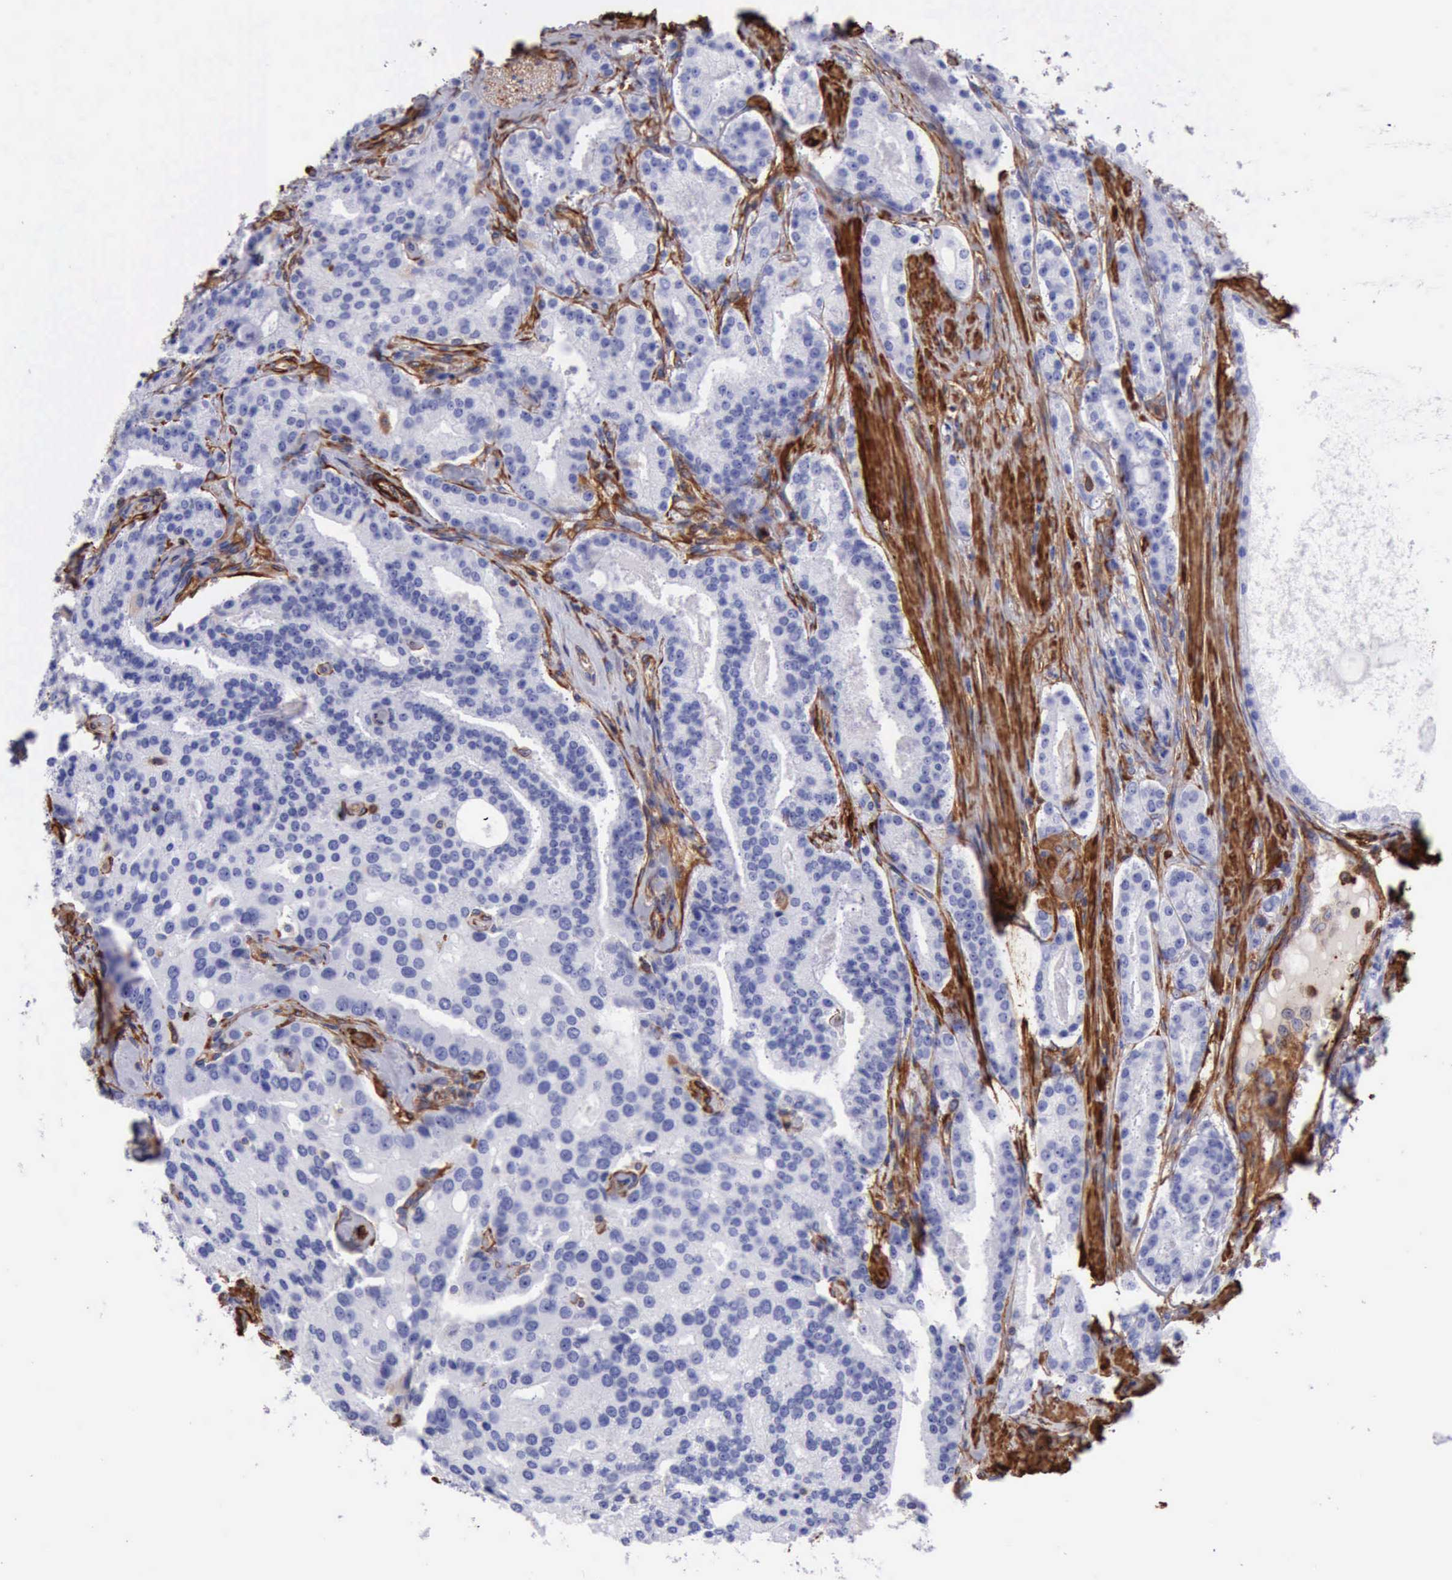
{"staining": {"intensity": "negative", "quantity": "none", "location": "none"}, "tissue": "prostate cancer", "cell_type": "Tumor cells", "image_type": "cancer", "snomed": [{"axis": "morphology", "description": "Adenocarcinoma, Medium grade"}, {"axis": "topography", "description": "Prostate"}], "caption": "Immunohistochemistry (IHC) of prostate cancer exhibits no staining in tumor cells.", "gene": "FLNA", "patient": {"sex": "male", "age": 72}}